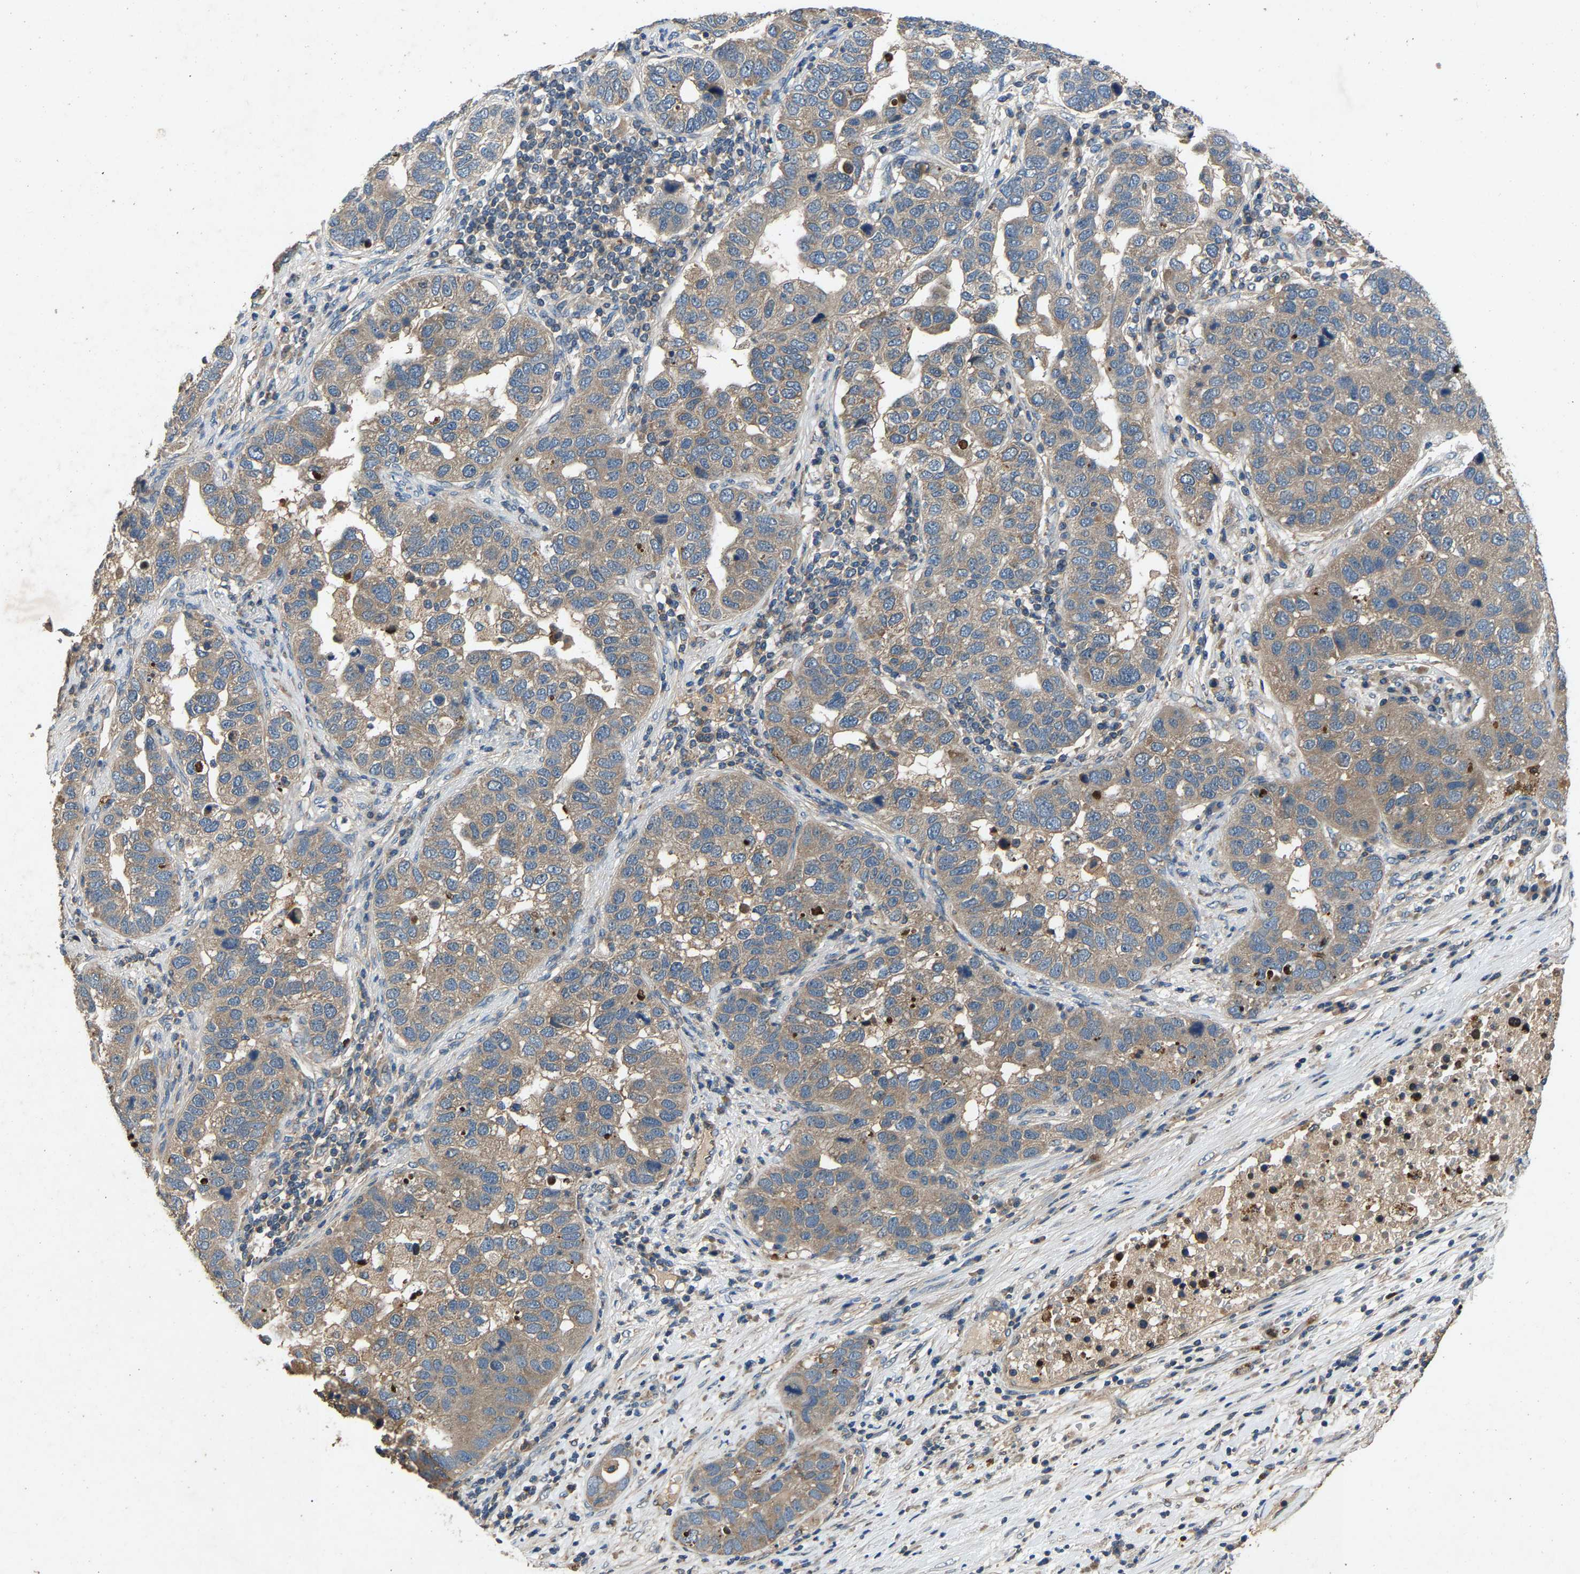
{"staining": {"intensity": "weak", "quantity": ">75%", "location": "cytoplasmic/membranous"}, "tissue": "pancreatic cancer", "cell_type": "Tumor cells", "image_type": "cancer", "snomed": [{"axis": "morphology", "description": "Adenocarcinoma, NOS"}, {"axis": "topography", "description": "Pancreas"}], "caption": "Protein expression analysis of human adenocarcinoma (pancreatic) reveals weak cytoplasmic/membranous staining in about >75% of tumor cells.", "gene": "PPID", "patient": {"sex": "female", "age": 61}}